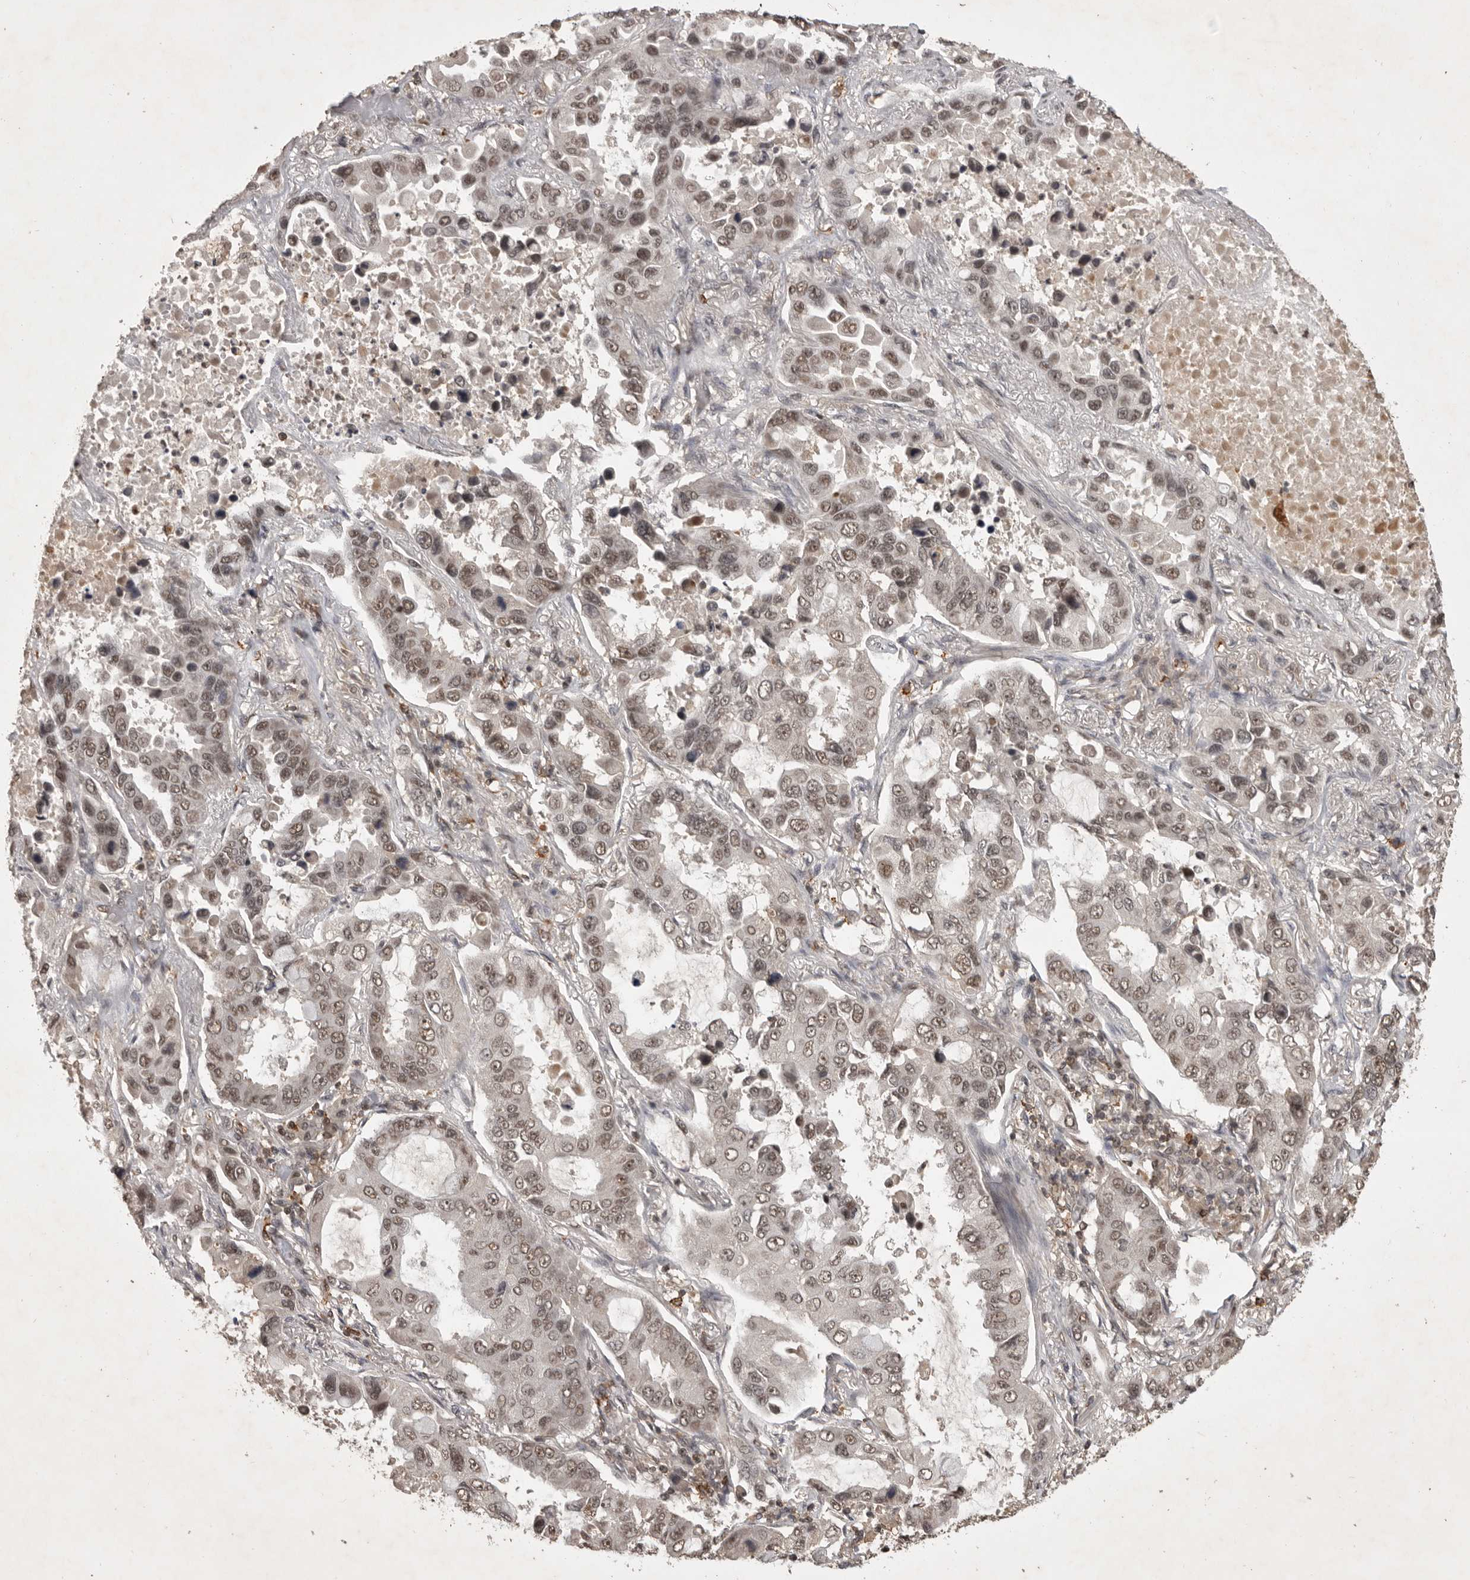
{"staining": {"intensity": "weak", "quantity": ">75%", "location": "nuclear"}, "tissue": "lung cancer", "cell_type": "Tumor cells", "image_type": "cancer", "snomed": [{"axis": "morphology", "description": "Adenocarcinoma, NOS"}, {"axis": "topography", "description": "Lung"}], "caption": "Immunohistochemical staining of human adenocarcinoma (lung) exhibits weak nuclear protein expression in about >75% of tumor cells.", "gene": "CBLL1", "patient": {"sex": "male", "age": 64}}